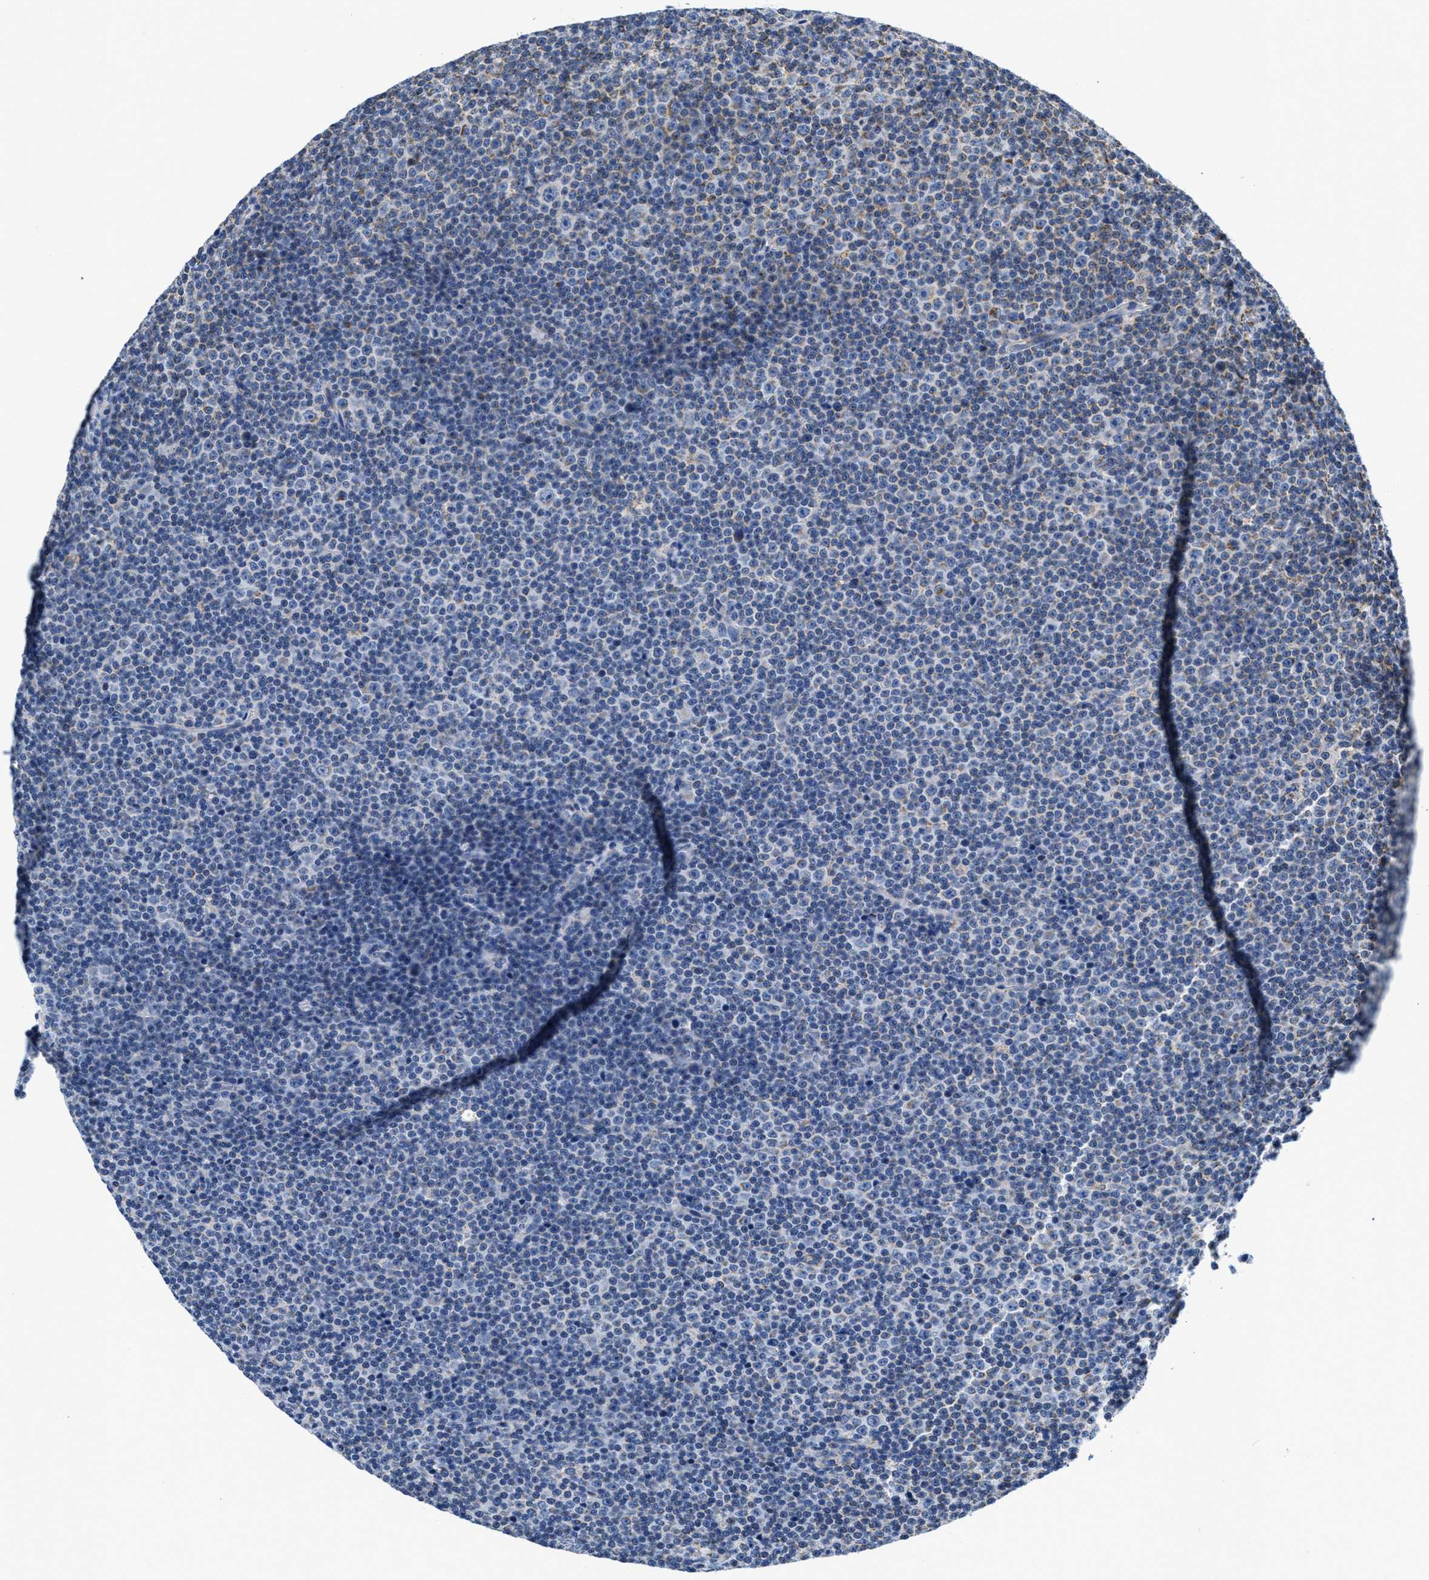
{"staining": {"intensity": "weak", "quantity": "<25%", "location": "cytoplasmic/membranous"}, "tissue": "lymphoma", "cell_type": "Tumor cells", "image_type": "cancer", "snomed": [{"axis": "morphology", "description": "Malignant lymphoma, non-Hodgkin's type, Low grade"}, {"axis": "topography", "description": "Lymph node"}], "caption": "A histopathology image of human malignant lymphoma, non-Hodgkin's type (low-grade) is negative for staining in tumor cells.", "gene": "KCNJ5", "patient": {"sex": "female", "age": 67}}